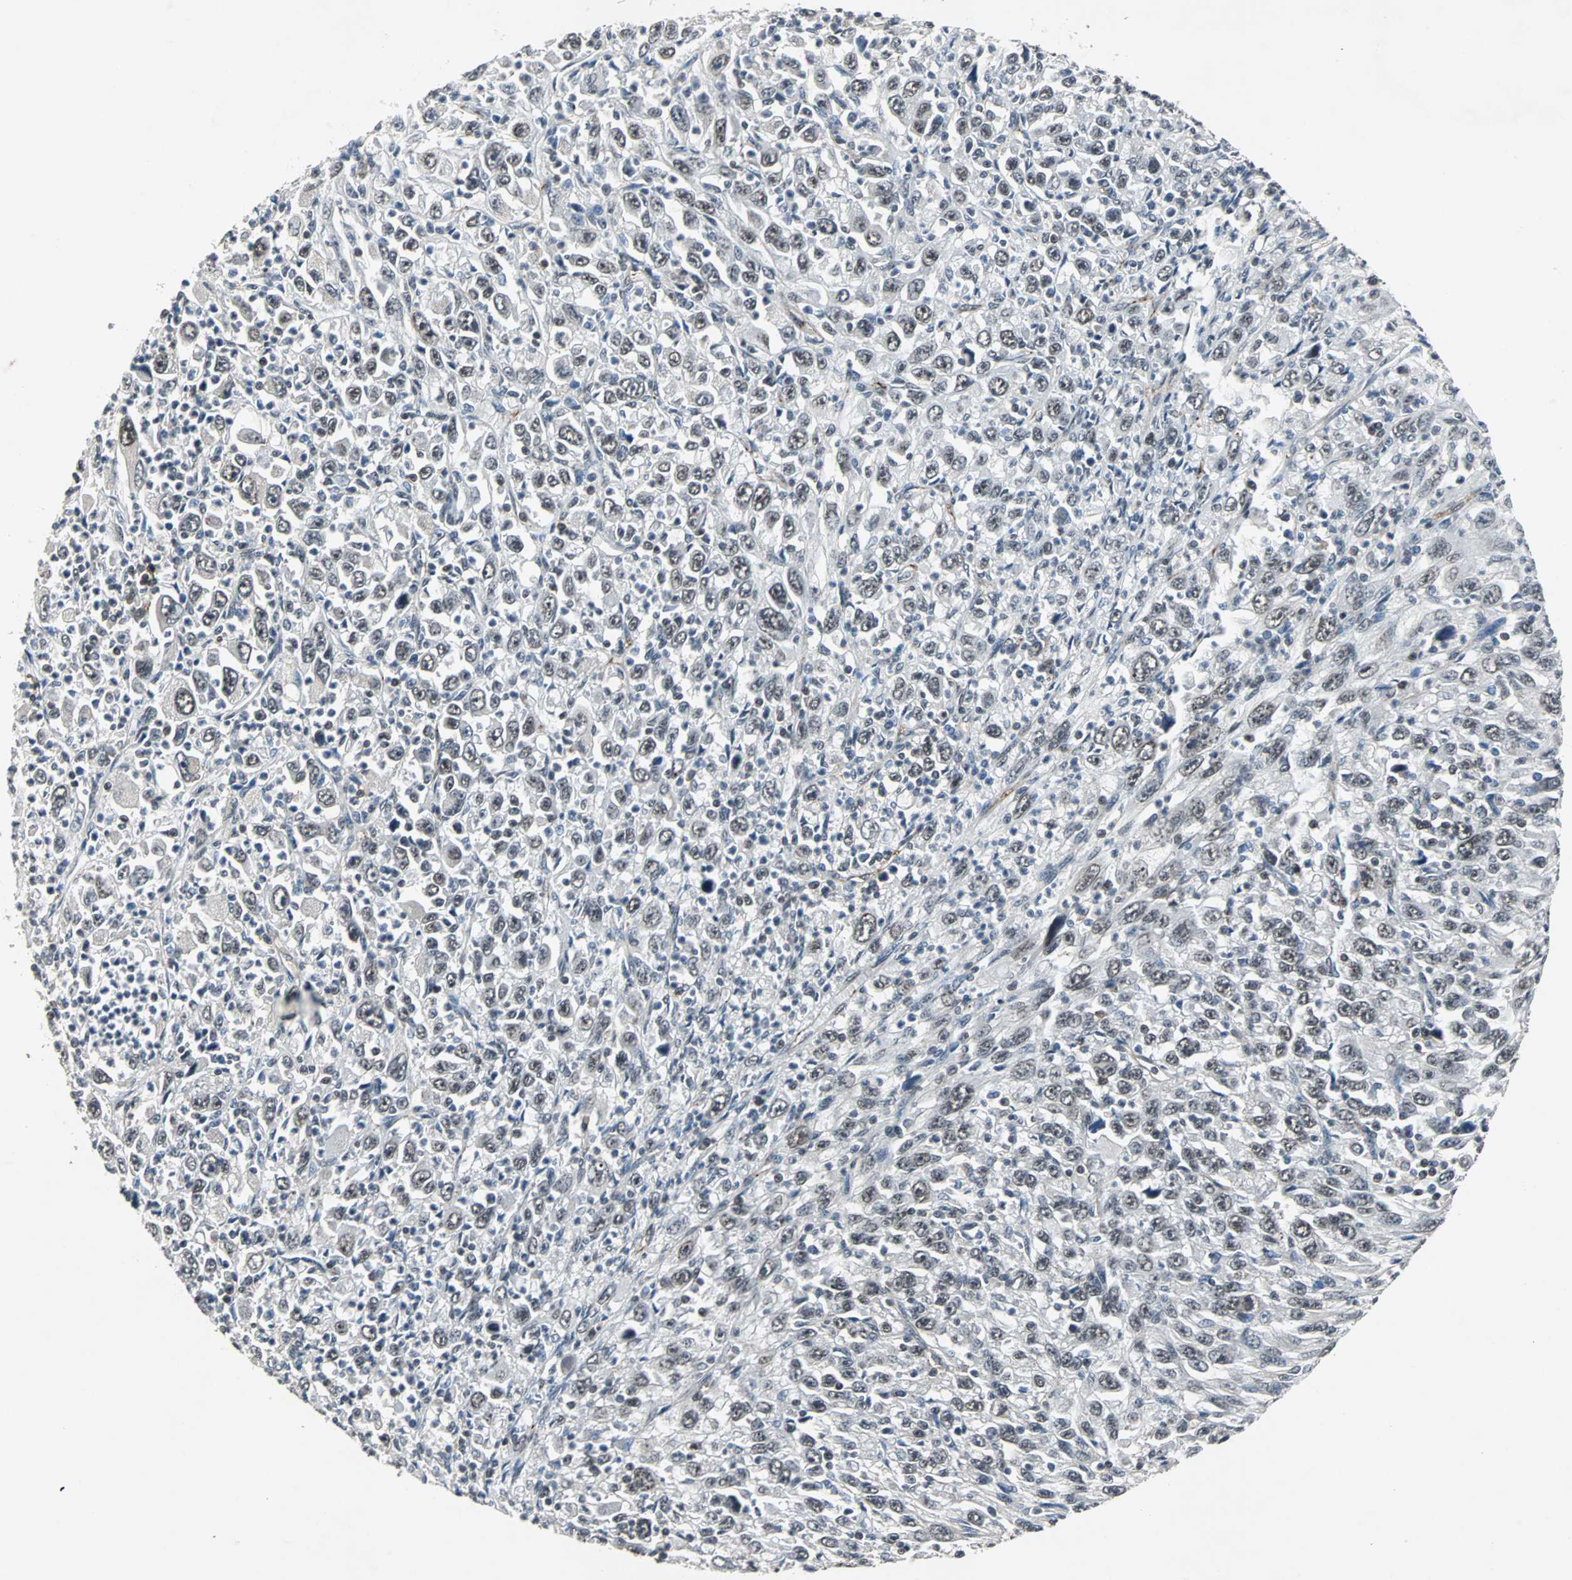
{"staining": {"intensity": "negative", "quantity": "none", "location": "none"}, "tissue": "melanoma", "cell_type": "Tumor cells", "image_type": "cancer", "snomed": [{"axis": "morphology", "description": "Malignant melanoma, Metastatic site"}, {"axis": "topography", "description": "Skin"}], "caption": "The image exhibits no staining of tumor cells in malignant melanoma (metastatic site).", "gene": "LSR", "patient": {"sex": "female", "age": 56}}